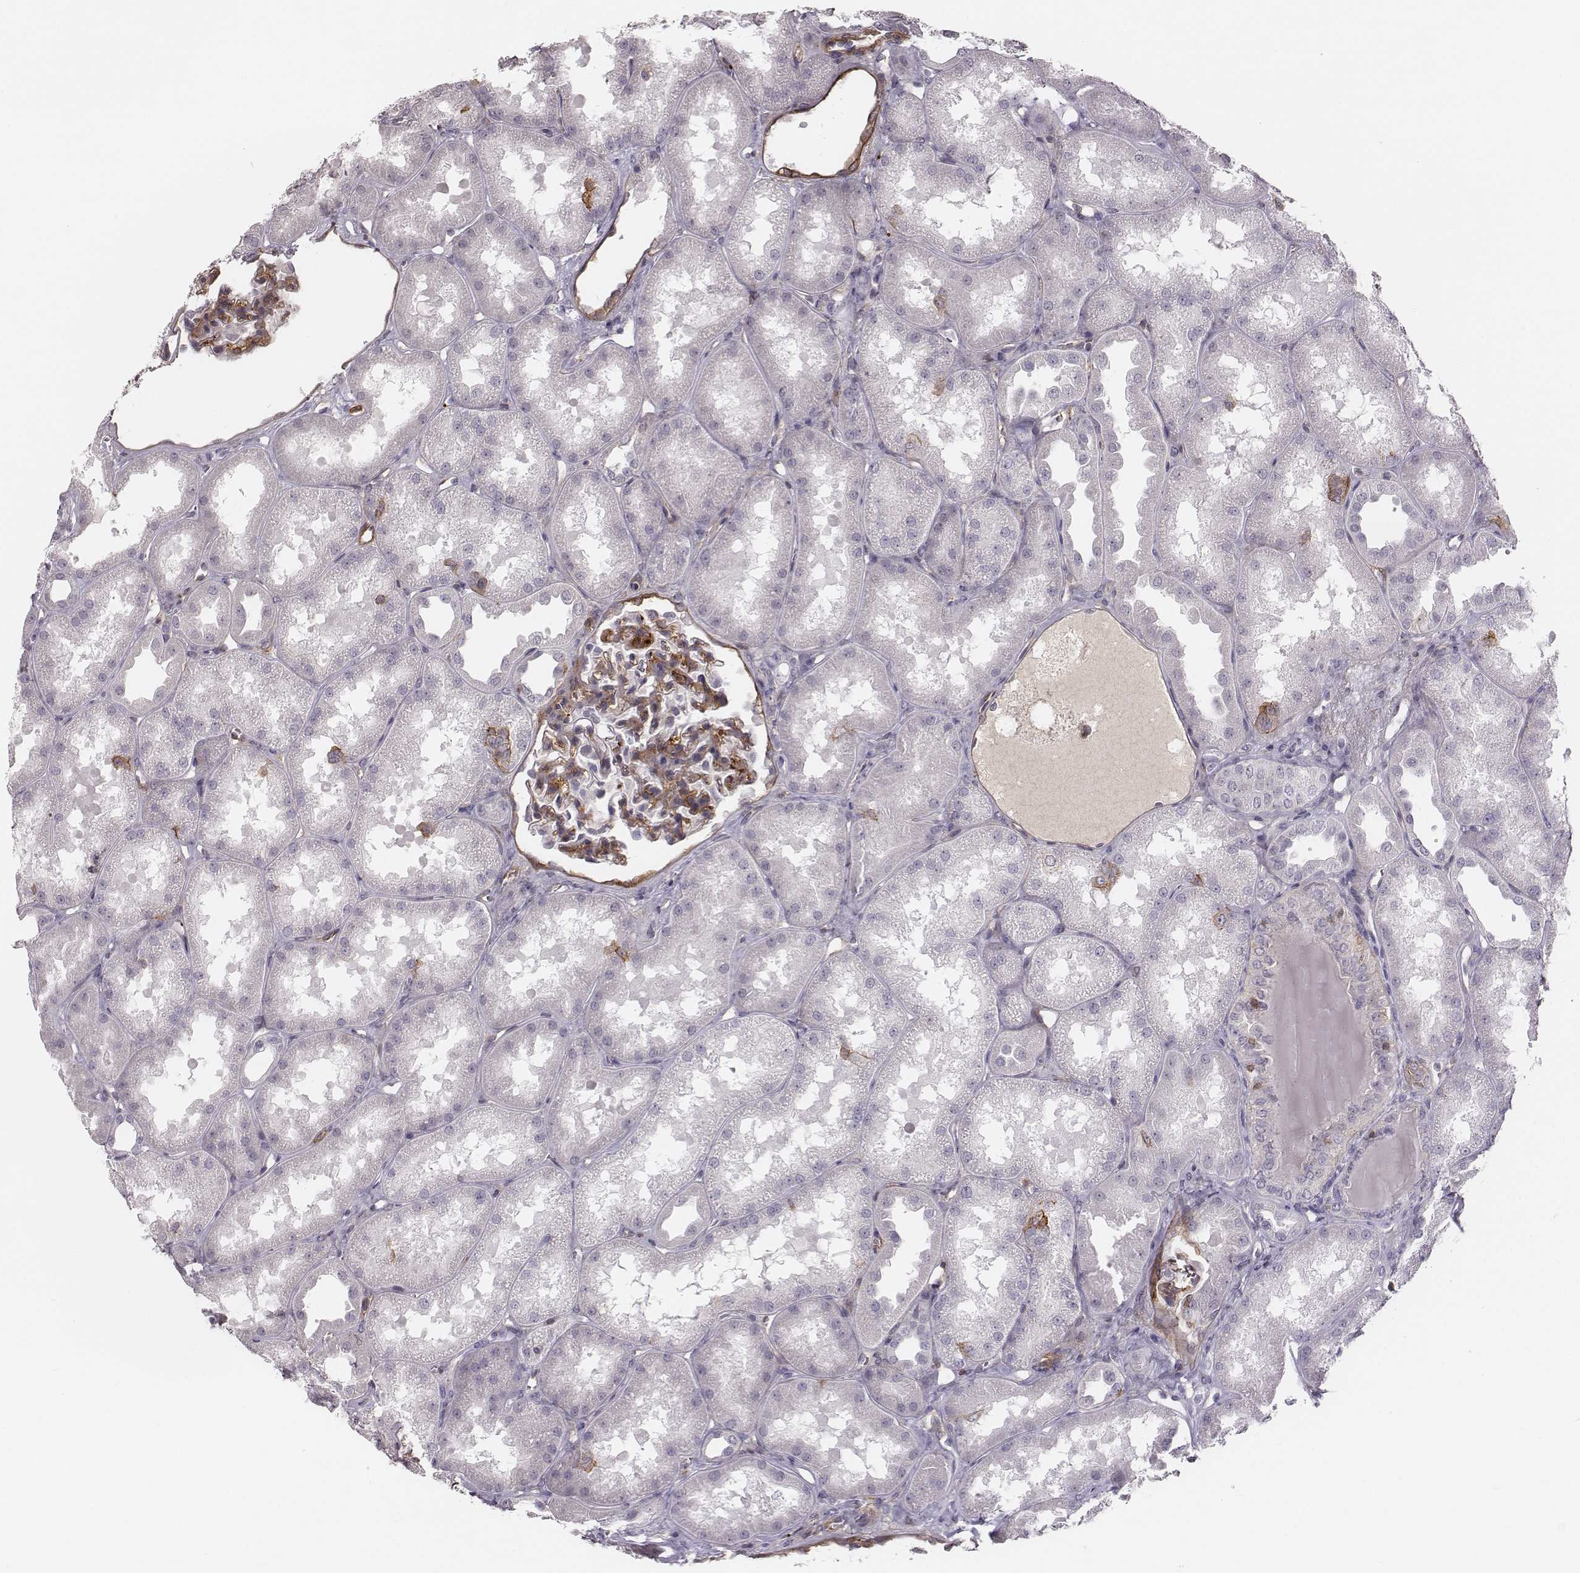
{"staining": {"intensity": "strong", "quantity": ">75%", "location": "cytoplasmic/membranous"}, "tissue": "kidney", "cell_type": "Cells in glomeruli", "image_type": "normal", "snomed": [{"axis": "morphology", "description": "Normal tissue, NOS"}, {"axis": "topography", "description": "Kidney"}], "caption": "Immunohistochemistry (IHC) (DAB) staining of benign kidney demonstrates strong cytoplasmic/membranous protein staining in approximately >75% of cells in glomeruli. Nuclei are stained in blue.", "gene": "ZYX", "patient": {"sex": "male", "age": 61}}